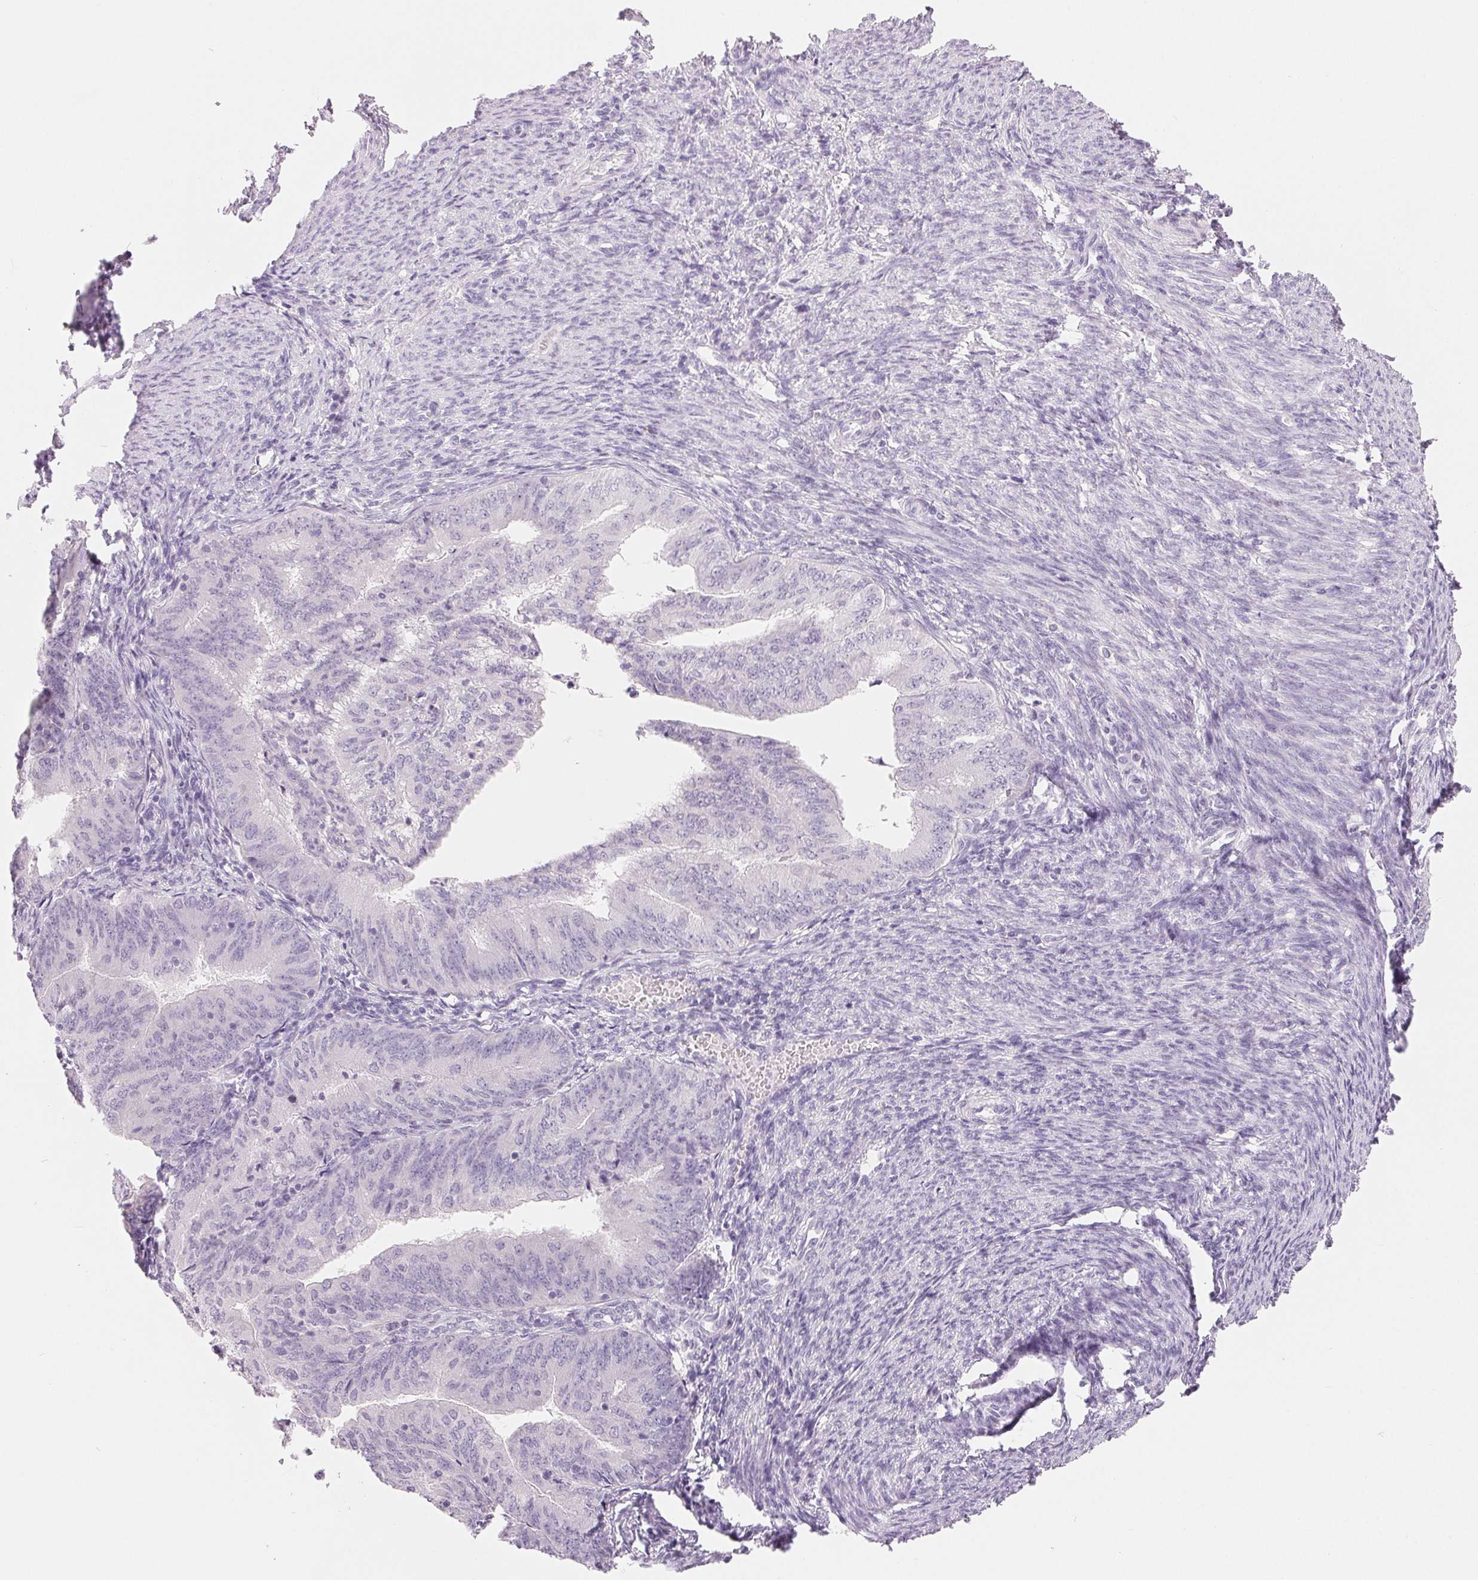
{"staining": {"intensity": "negative", "quantity": "none", "location": "none"}, "tissue": "endometrial cancer", "cell_type": "Tumor cells", "image_type": "cancer", "snomed": [{"axis": "morphology", "description": "Adenocarcinoma, NOS"}, {"axis": "topography", "description": "Endometrium"}], "caption": "The image displays no significant positivity in tumor cells of endometrial cancer.", "gene": "SPACA5B", "patient": {"sex": "female", "age": 57}}